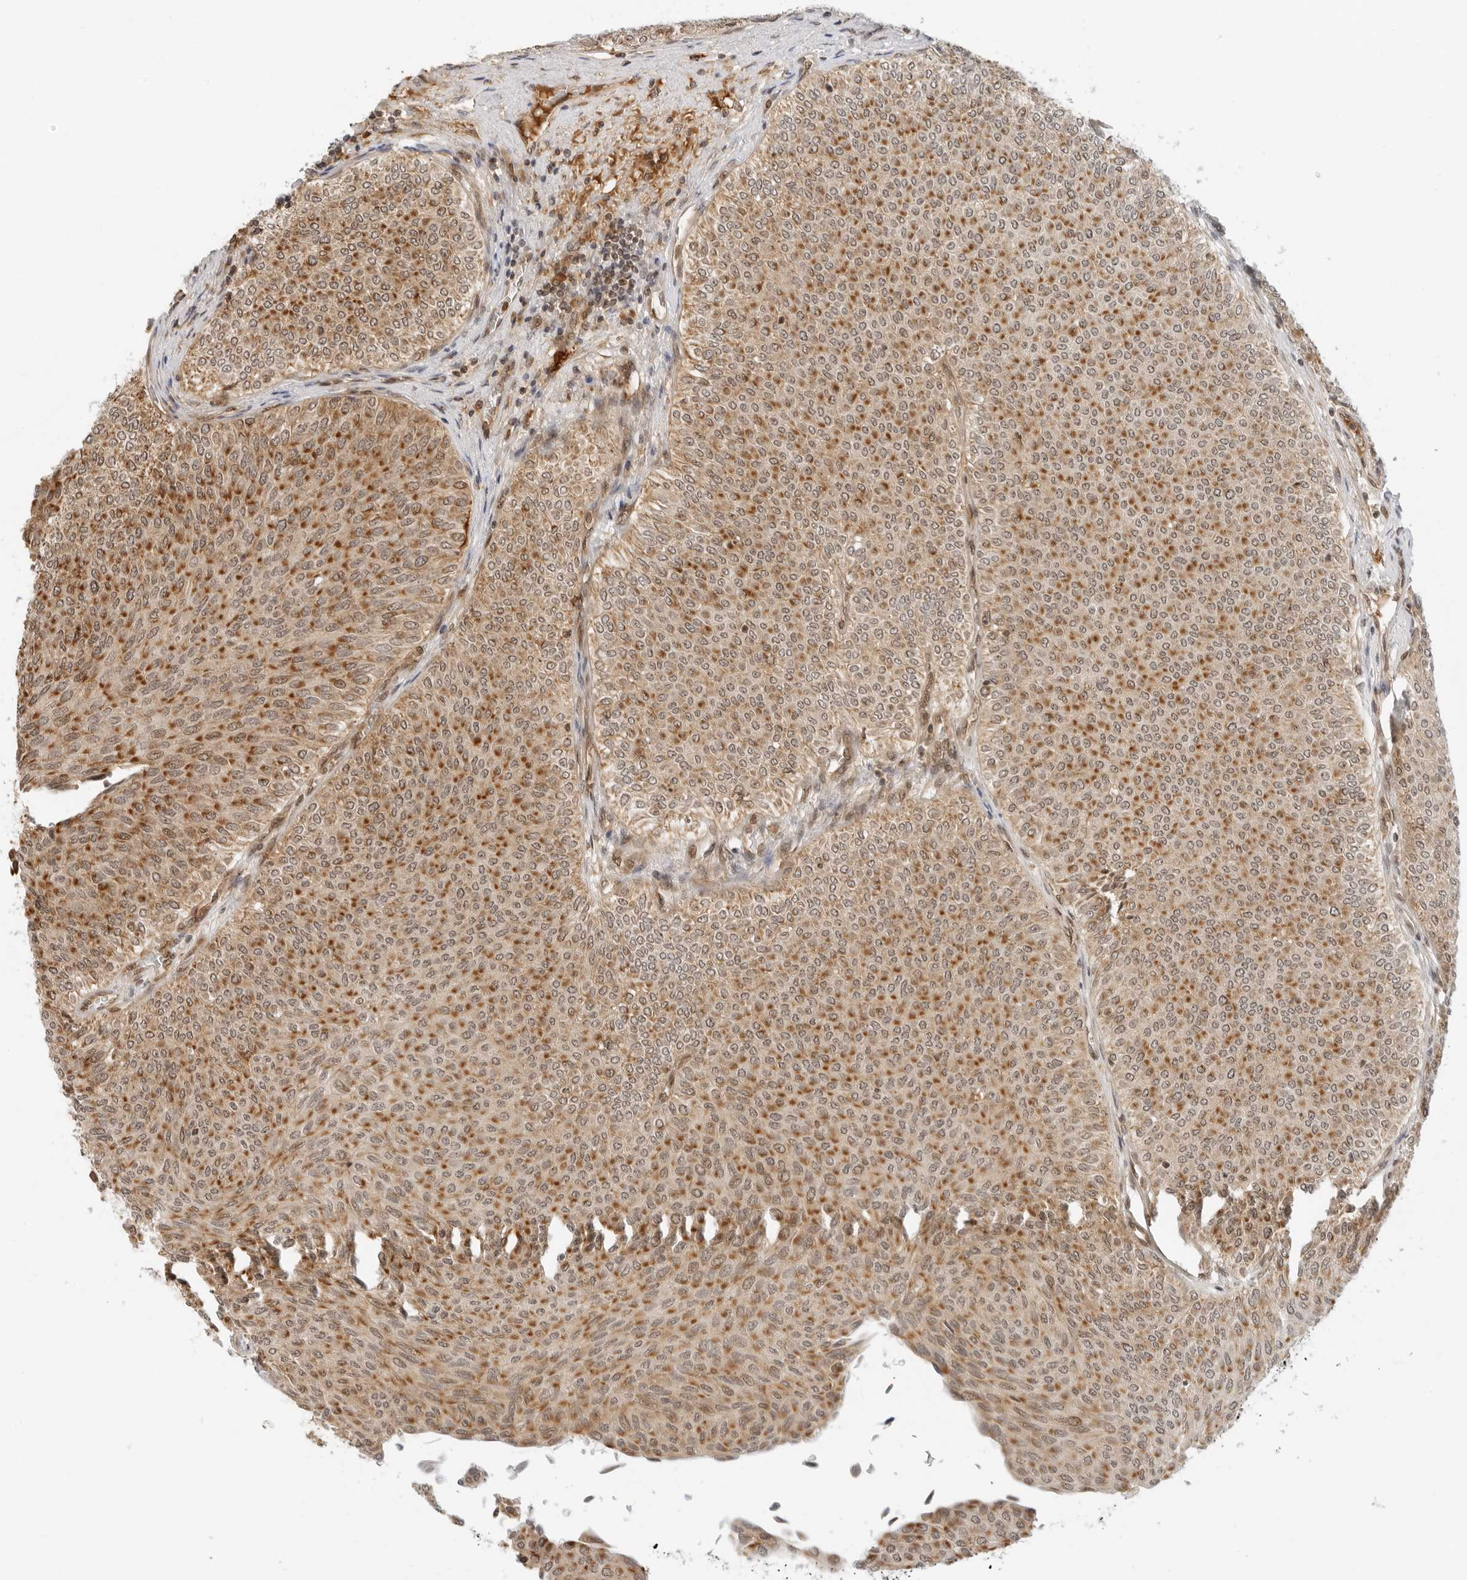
{"staining": {"intensity": "moderate", "quantity": ">75%", "location": "cytoplasmic/membranous"}, "tissue": "urothelial cancer", "cell_type": "Tumor cells", "image_type": "cancer", "snomed": [{"axis": "morphology", "description": "Urothelial carcinoma, Low grade"}, {"axis": "topography", "description": "Urinary bladder"}], "caption": "A histopathology image showing moderate cytoplasmic/membranous positivity in approximately >75% of tumor cells in urothelial cancer, as visualized by brown immunohistochemical staining.", "gene": "RC3H1", "patient": {"sex": "male", "age": 78}}